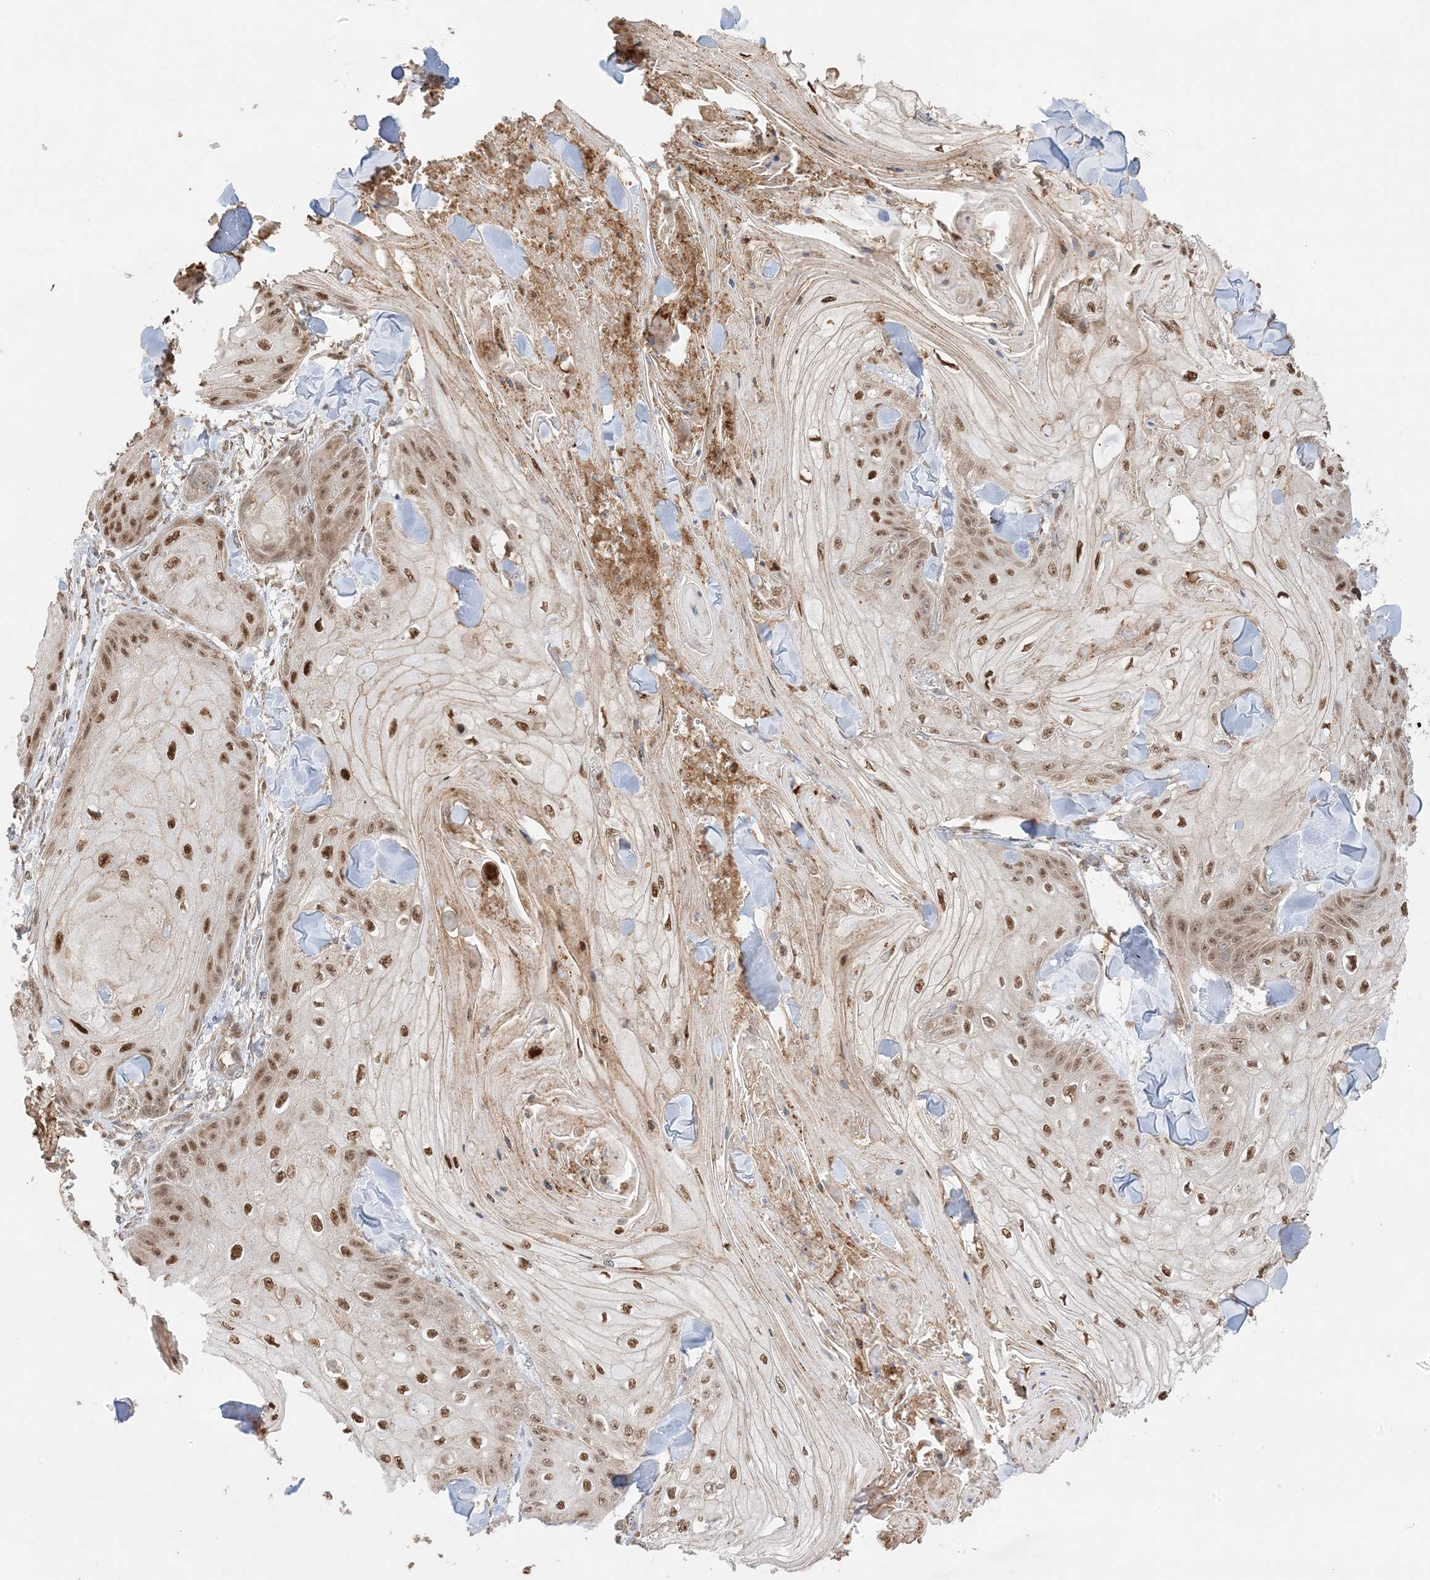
{"staining": {"intensity": "moderate", "quantity": ">75%", "location": "nuclear"}, "tissue": "skin cancer", "cell_type": "Tumor cells", "image_type": "cancer", "snomed": [{"axis": "morphology", "description": "Squamous cell carcinoma, NOS"}, {"axis": "topography", "description": "Skin"}], "caption": "This is a photomicrograph of immunohistochemistry staining of skin cancer, which shows moderate positivity in the nuclear of tumor cells.", "gene": "ZBTB41", "patient": {"sex": "male", "age": 74}}